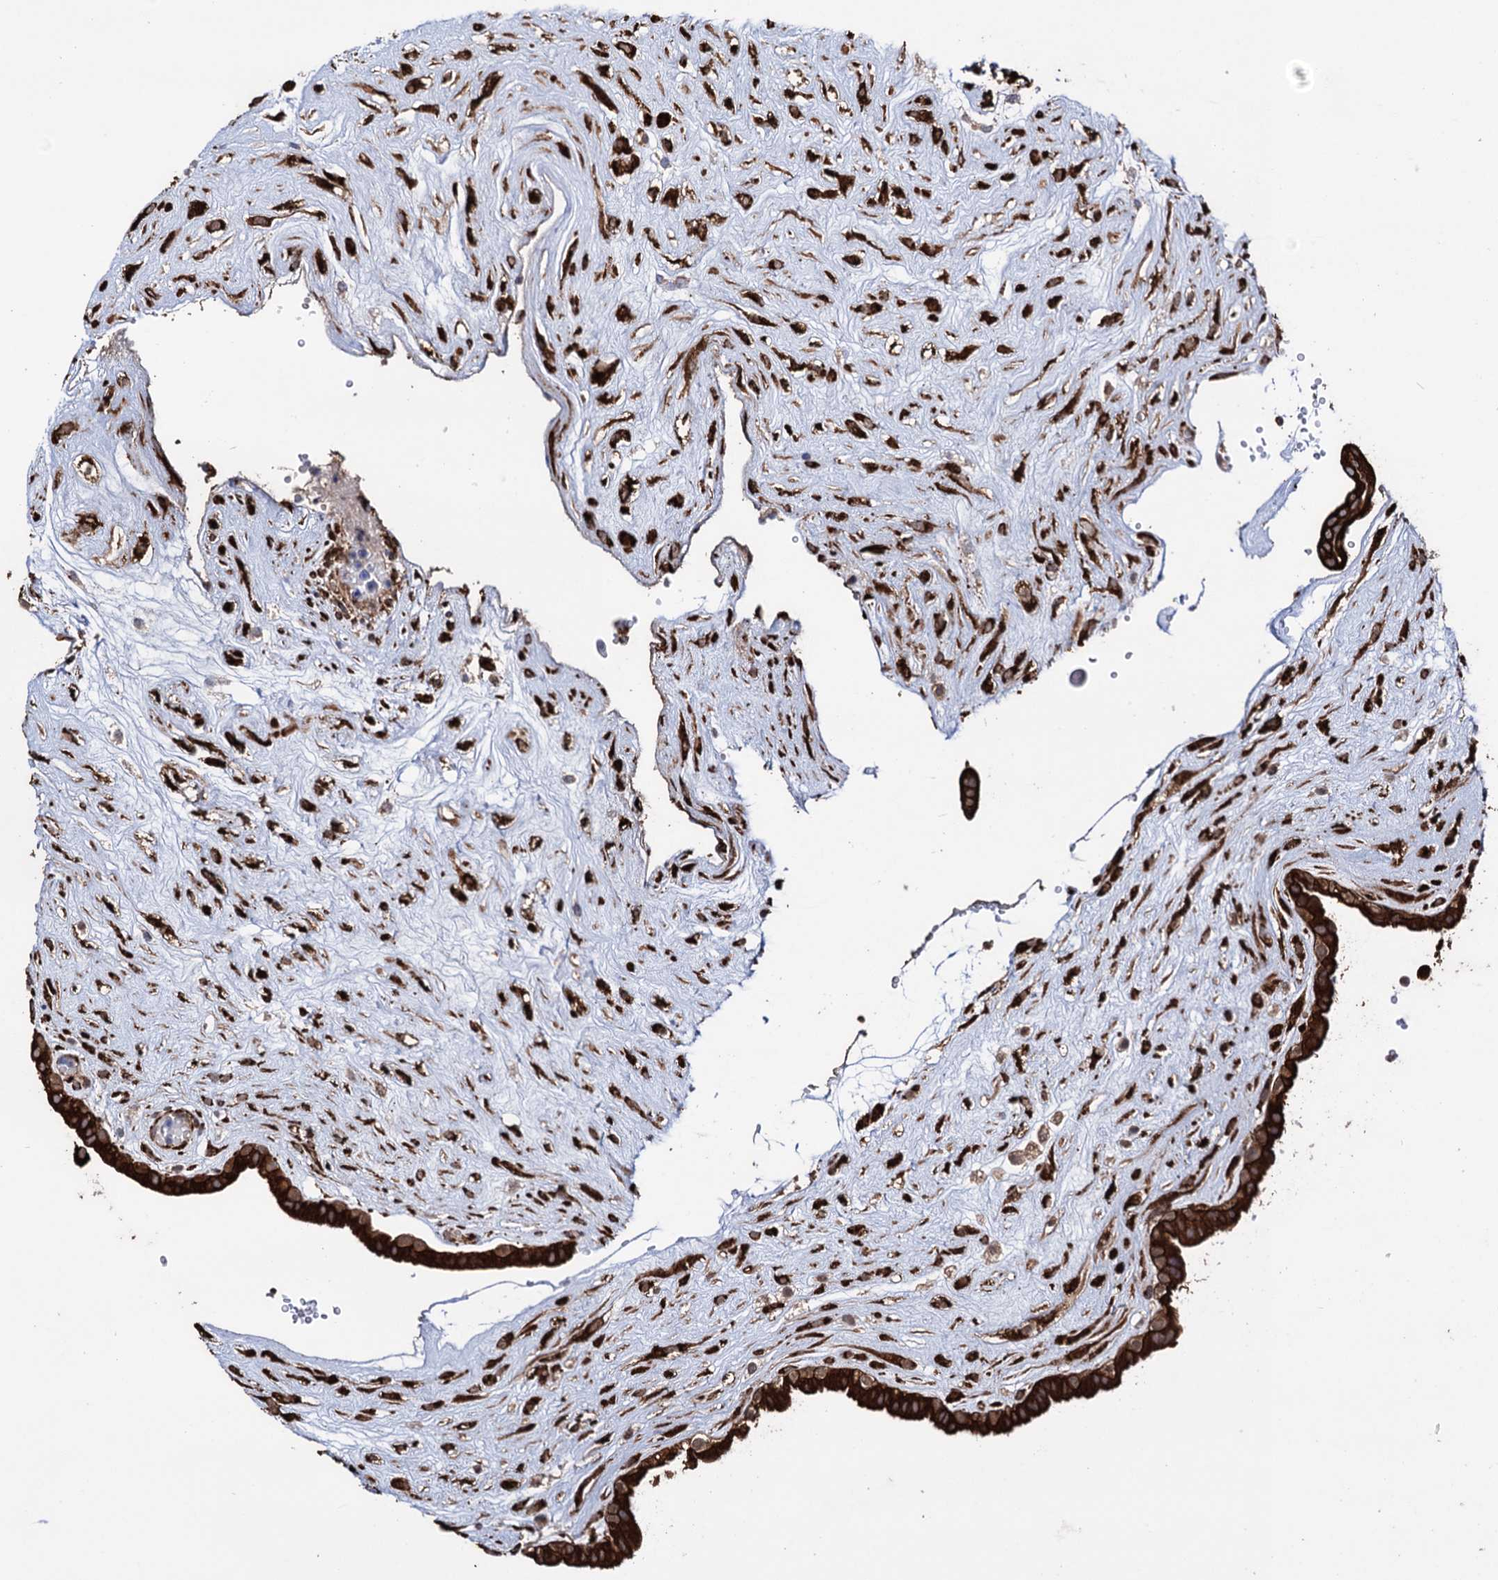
{"staining": {"intensity": "strong", "quantity": ">75%", "location": "cytoplasmic/membranous"}, "tissue": "placenta", "cell_type": "Decidual cells", "image_type": "normal", "snomed": [{"axis": "morphology", "description": "Normal tissue, NOS"}, {"axis": "topography", "description": "Placenta"}], "caption": "Placenta stained with a brown dye demonstrates strong cytoplasmic/membranous positive expression in about >75% of decidual cells.", "gene": "CDAN1", "patient": {"sex": "female", "age": 18}}